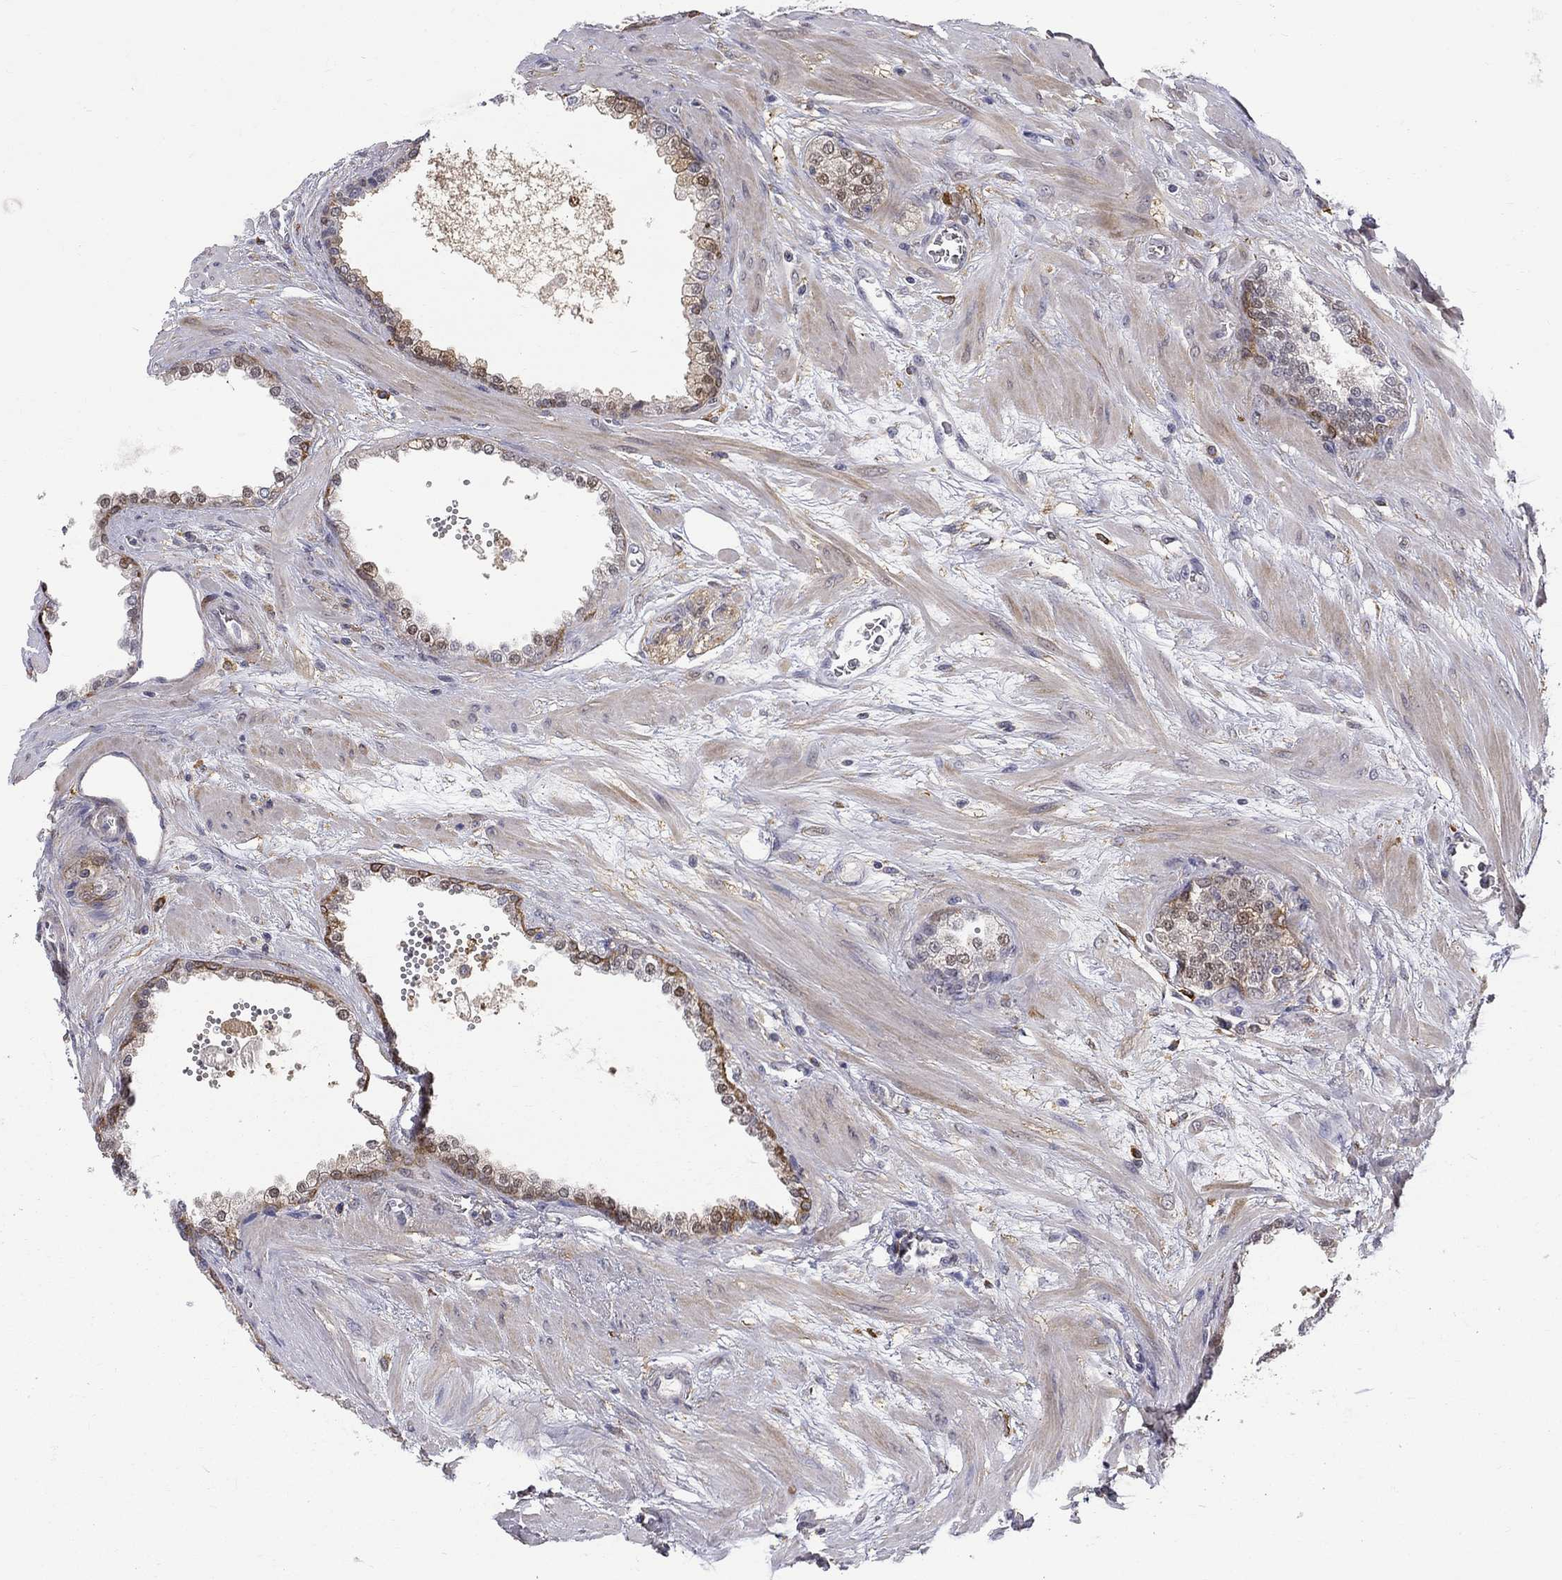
{"staining": {"intensity": "moderate", "quantity": "25%-75%", "location": "cytoplasmic/membranous,nuclear"}, "tissue": "prostate cancer", "cell_type": "Tumor cells", "image_type": "cancer", "snomed": [{"axis": "morphology", "description": "Adenocarcinoma, NOS"}, {"axis": "topography", "description": "Prostate"}], "caption": "Human prostate cancer stained with a brown dye exhibits moderate cytoplasmic/membranous and nuclear positive staining in about 25%-75% of tumor cells.", "gene": "PCBP3", "patient": {"sex": "male", "age": 67}}